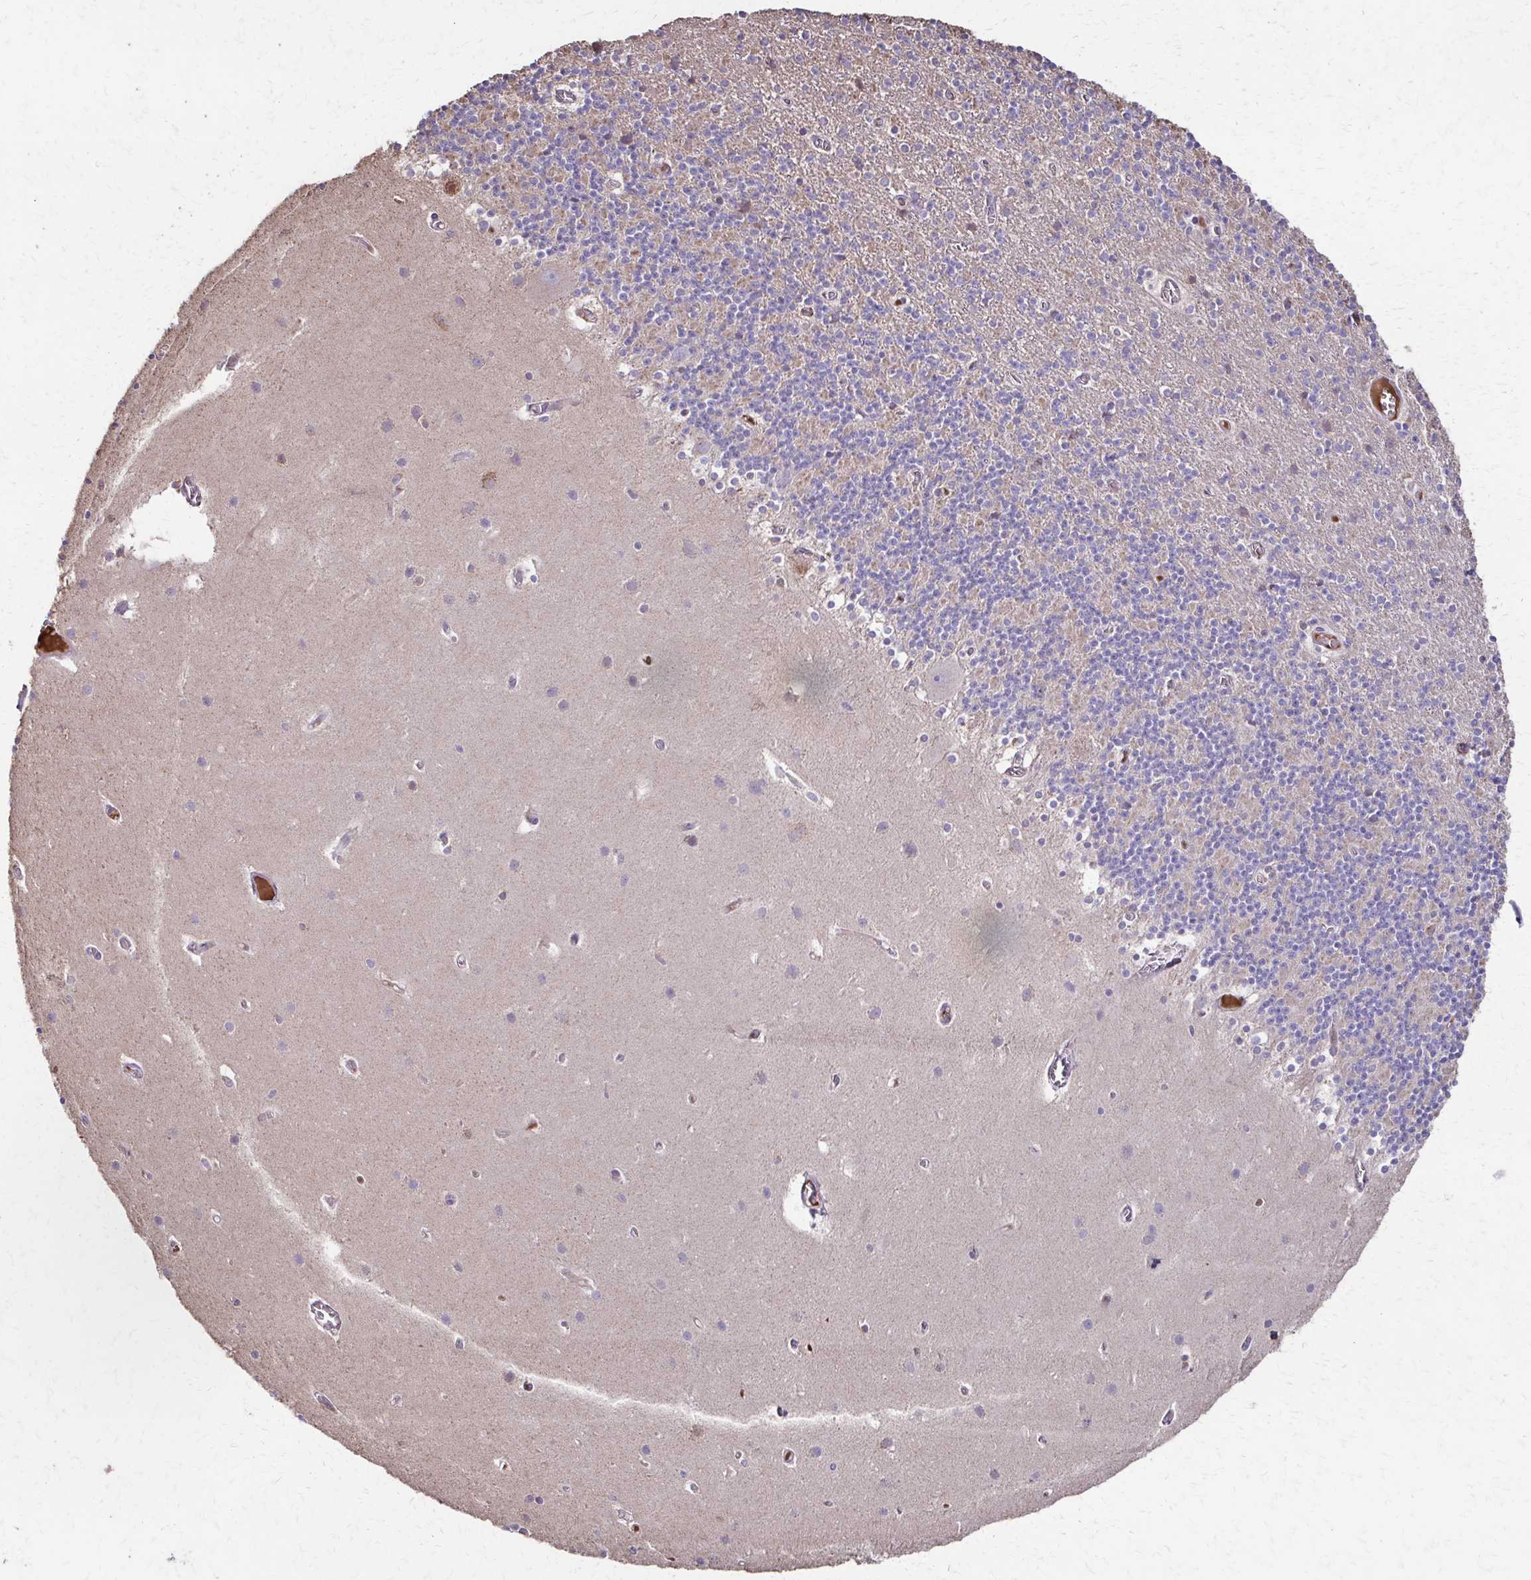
{"staining": {"intensity": "negative", "quantity": "none", "location": "none"}, "tissue": "cerebellum", "cell_type": "Cells in granular layer", "image_type": "normal", "snomed": [{"axis": "morphology", "description": "Normal tissue, NOS"}, {"axis": "topography", "description": "Cerebellum"}], "caption": "Cells in granular layer are negative for protein expression in normal human cerebellum. (DAB immunohistochemistry (IHC) with hematoxylin counter stain).", "gene": "IL18BP", "patient": {"sex": "male", "age": 70}}